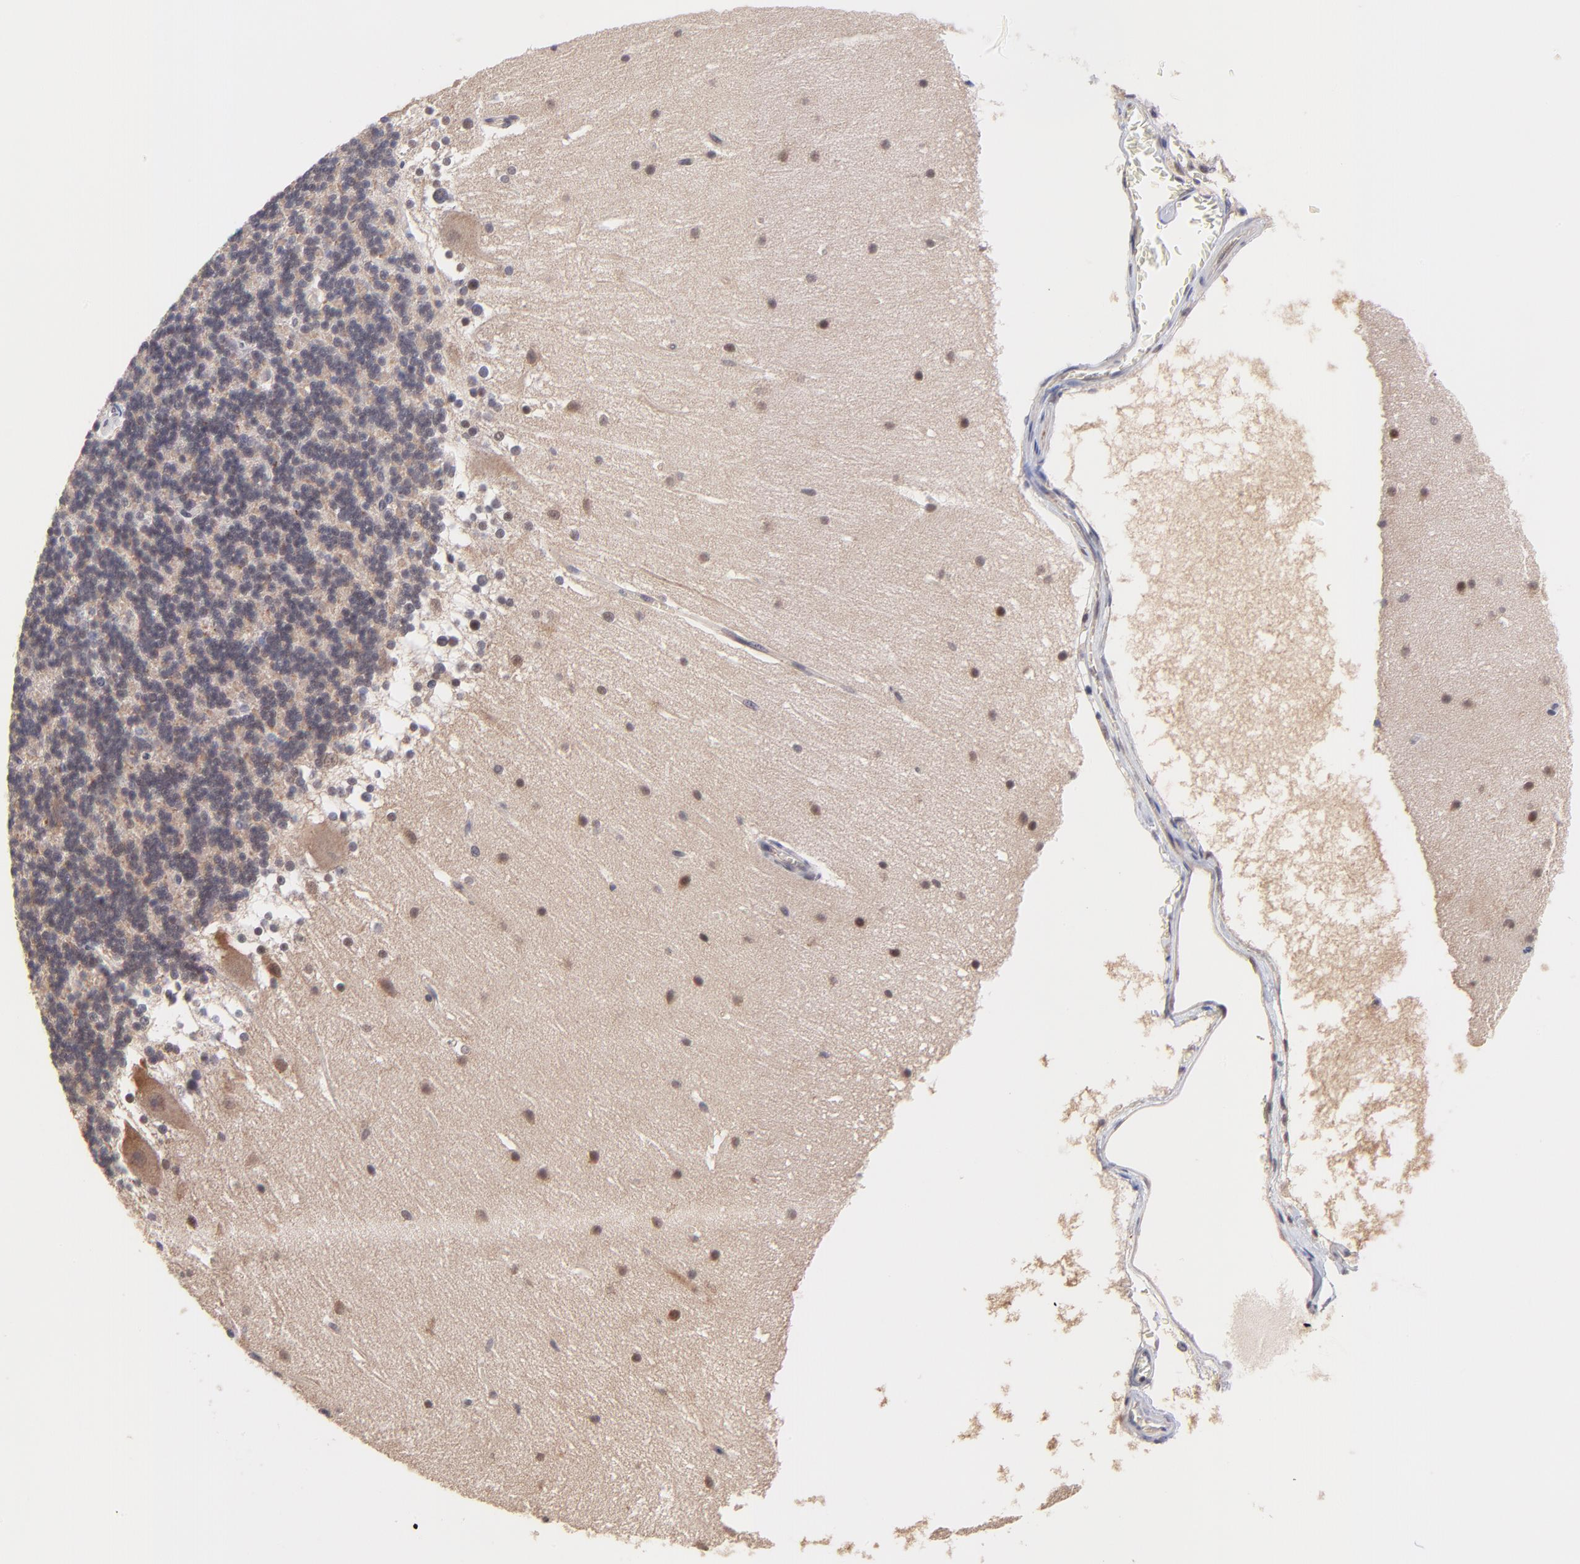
{"staining": {"intensity": "negative", "quantity": "none", "location": "none"}, "tissue": "cerebellum", "cell_type": "Cells in granular layer", "image_type": "normal", "snomed": [{"axis": "morphology", "description": "Normal tissue, NOS"}, {"axis": "topography", "description": "Cerebellum"}], "caption": "This image is of unremarkable cerebellum stained with immunohistochemistry to label a protein in brown with the nuclei are counter-stained blue. There is no positivity in cells in granular layer.", "gene": "ZNF747", "patient": {"sex": "female", "age": 19}}